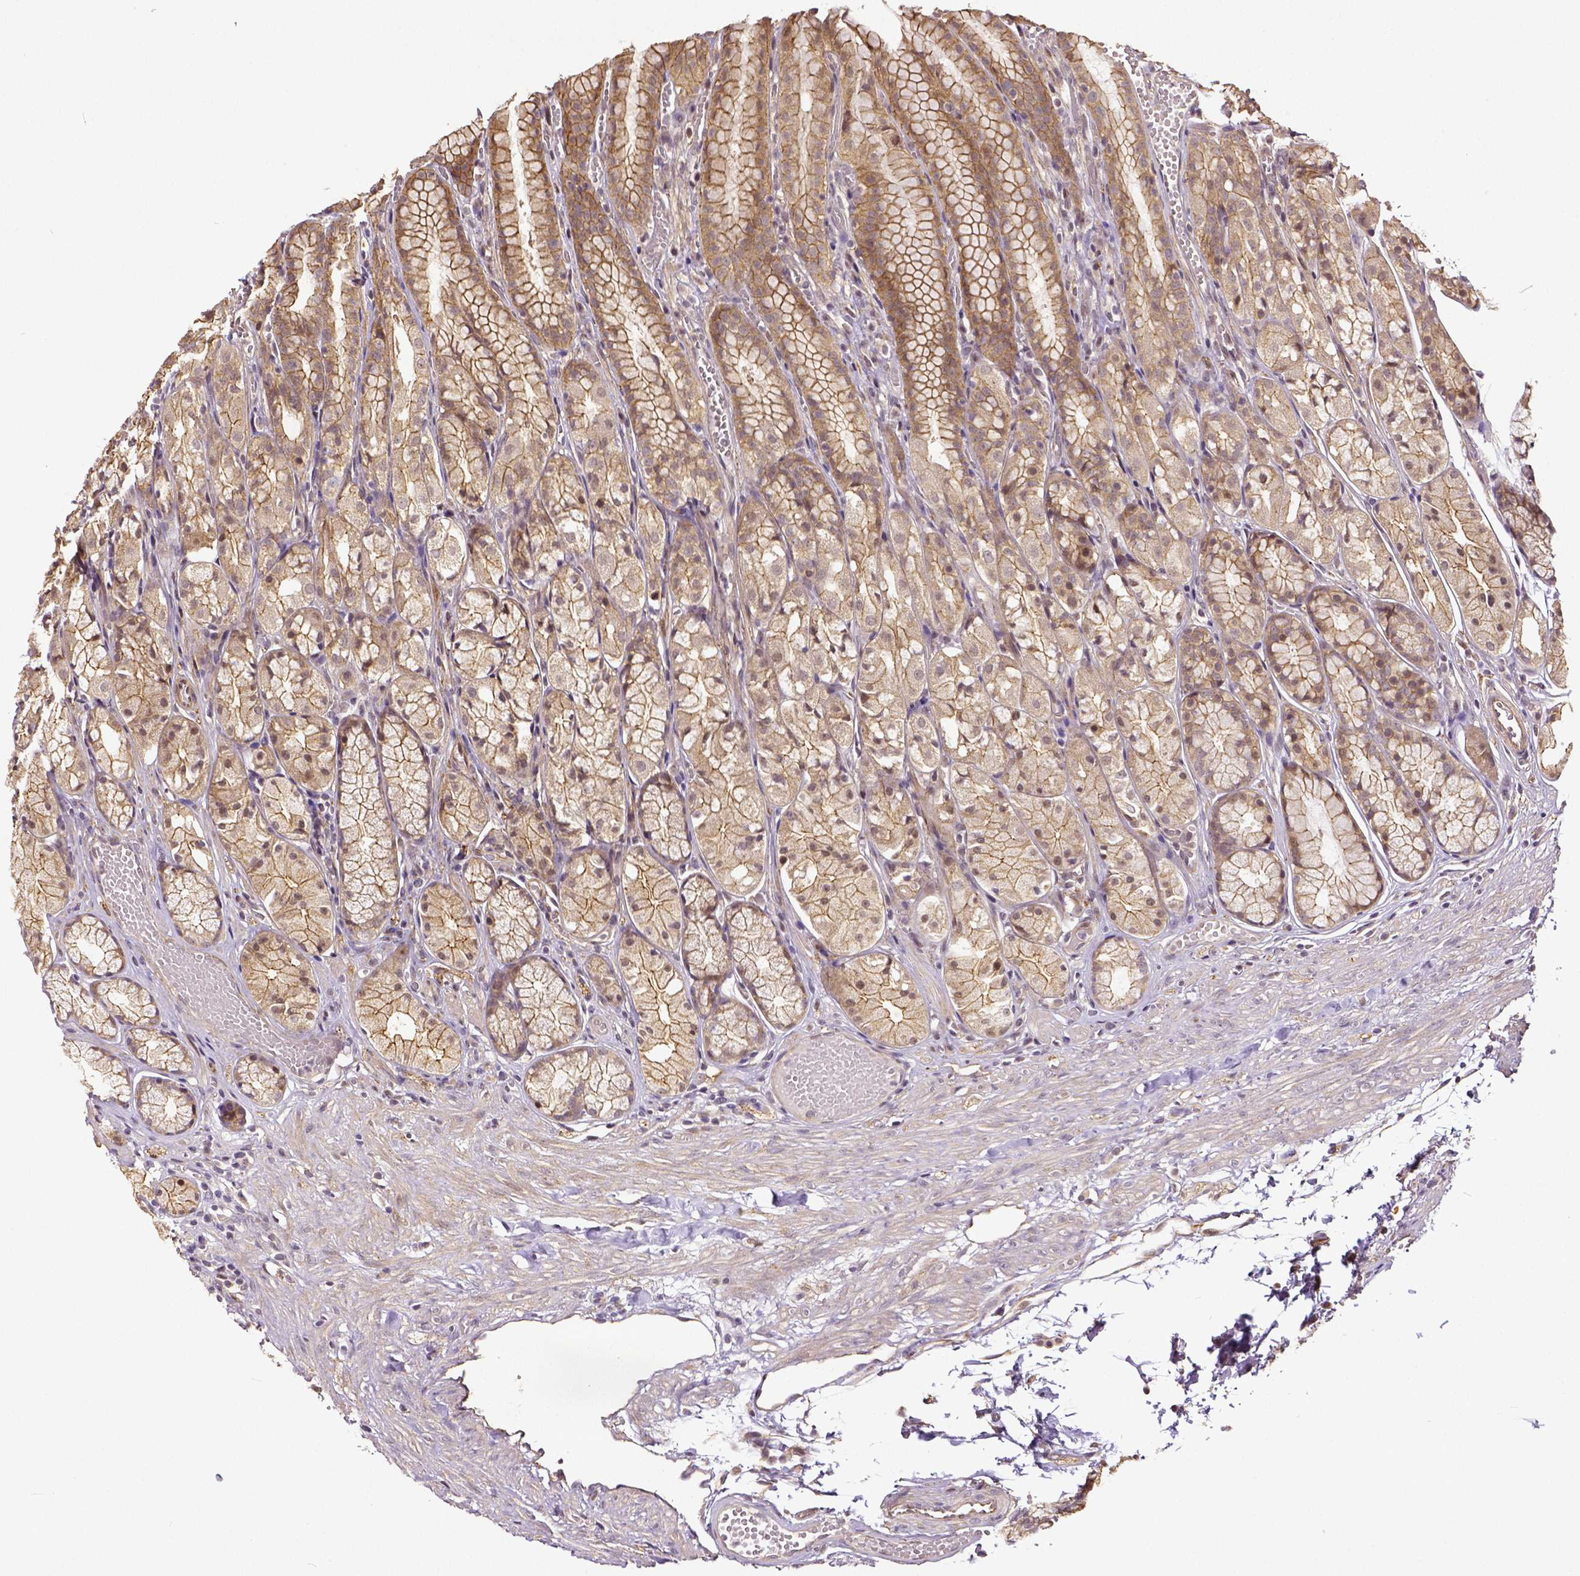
{"staining": {"intensity": "weak", "quantity": ">75%", "location": "cytoplasmic/membranous"}, "tissue": "stomach", "cell_type": "Glandular cells", "image_type": "normal", "snomed": [{"axis": "morphology", "description": "Normal tissue, NOS"}, {"axis": "topography", "description": "Stomach"}], "caption": "Immunohistochemistry micrograph of normal human stomach stained for a protein (brown), which exhibits low levels of weak cytoplasmic/membranous expression in approximately >75% of glandular cells.", "gene": "DICER1", "patient": {"sex": "male", "age": 70}}